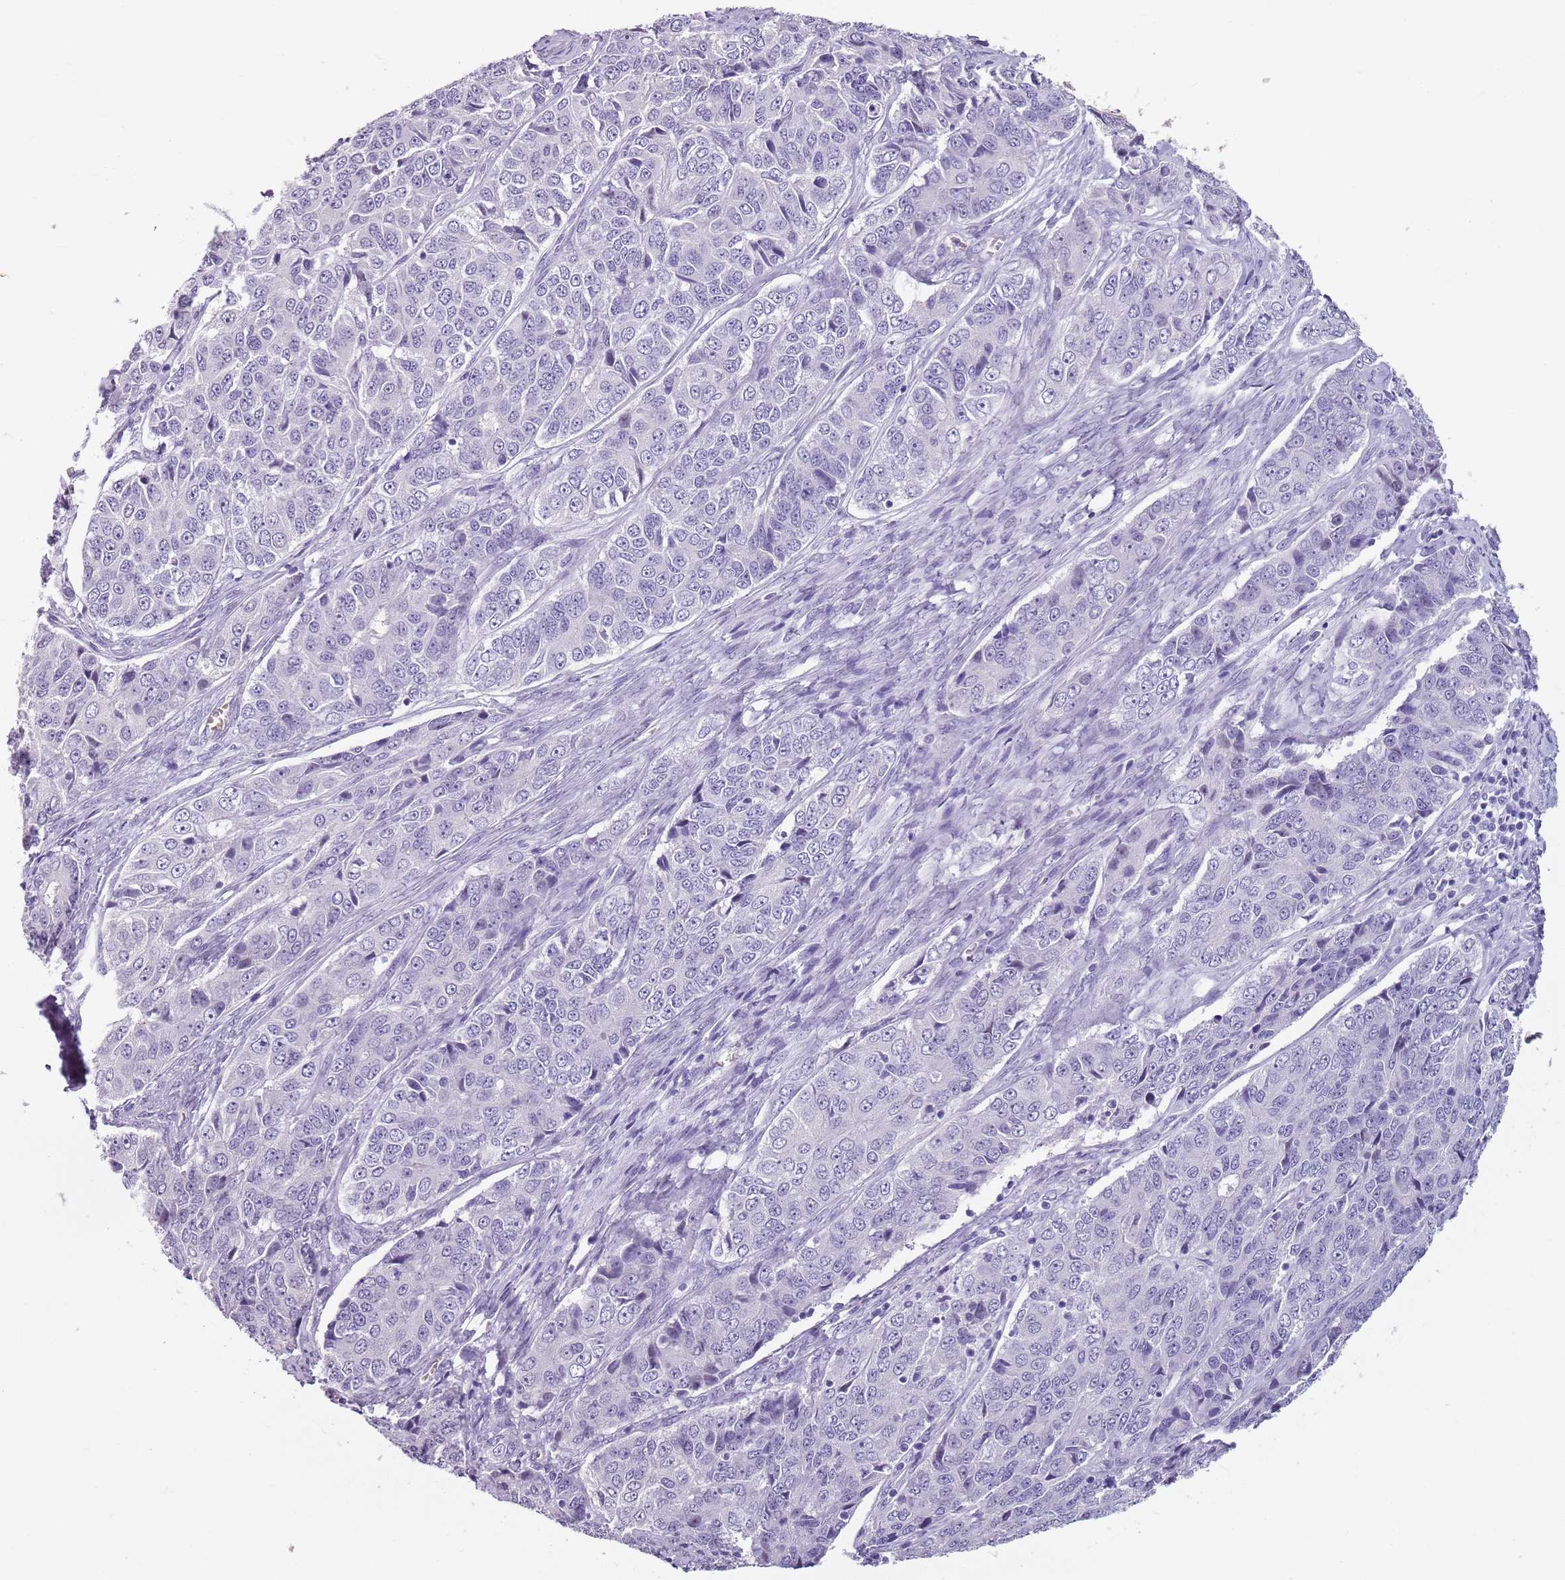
{"staining": {"intensity": "negative", "quantity": "none", "location": "none"}, "tissue": "ovarian cancer", "cell_type": "Tumor cells", "image_type": "cancer", "snomed": [{"axis": "morphology", "description": "Carcinoma, endometroid"}, {"axis": "topography", "description": "Ovary"}], "caption": "Tumor cells are negative for protein expression in human ovarian cancer.", "gene": "SPESP1", "patient": {"sex": "female", "age": 51}}